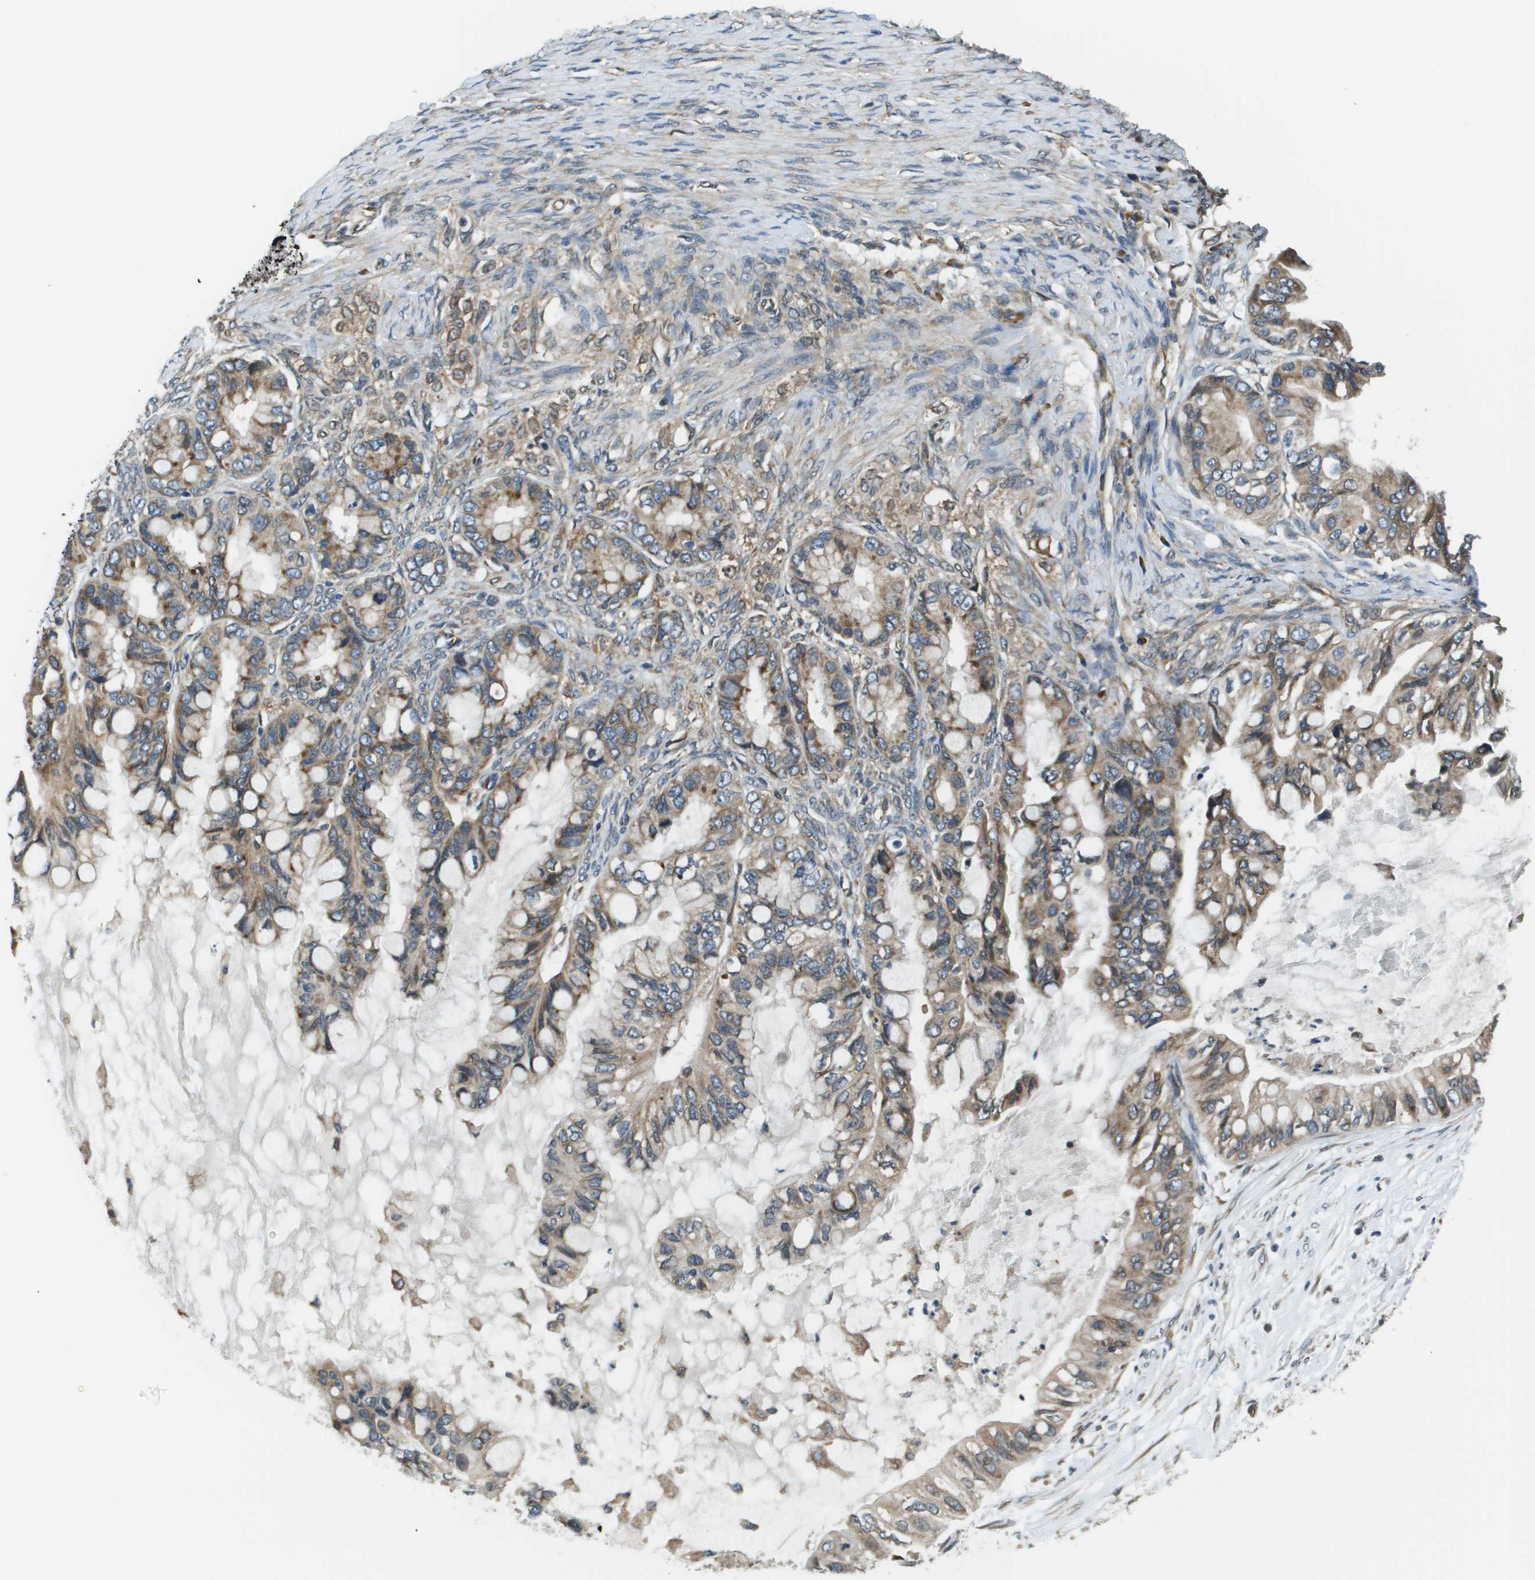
{"staining": {"intensity": "moderate", "quantity": ">75%", "location": "cytoplasmic/membranous"}, "tissue": "ovarian cancer", "cell_type": "Tumor cells", "image_type": "cancer", "snomed": [{"axis": "morphology", "description": "Cystadenocarcinoma, mucinous, NOS"}, {"axis": "topography", "description": "Ovary"}], "caption": "About >75% of tumor cells in ovarian cancer (mucinous cystadenocarcinoma) demonstrate moderate cytoplasmic/membranous protein positivity as visualized by brown immunohistochemical staining.", "gene": "SEC62", "patient": {"sex": "female", "age": 80}}